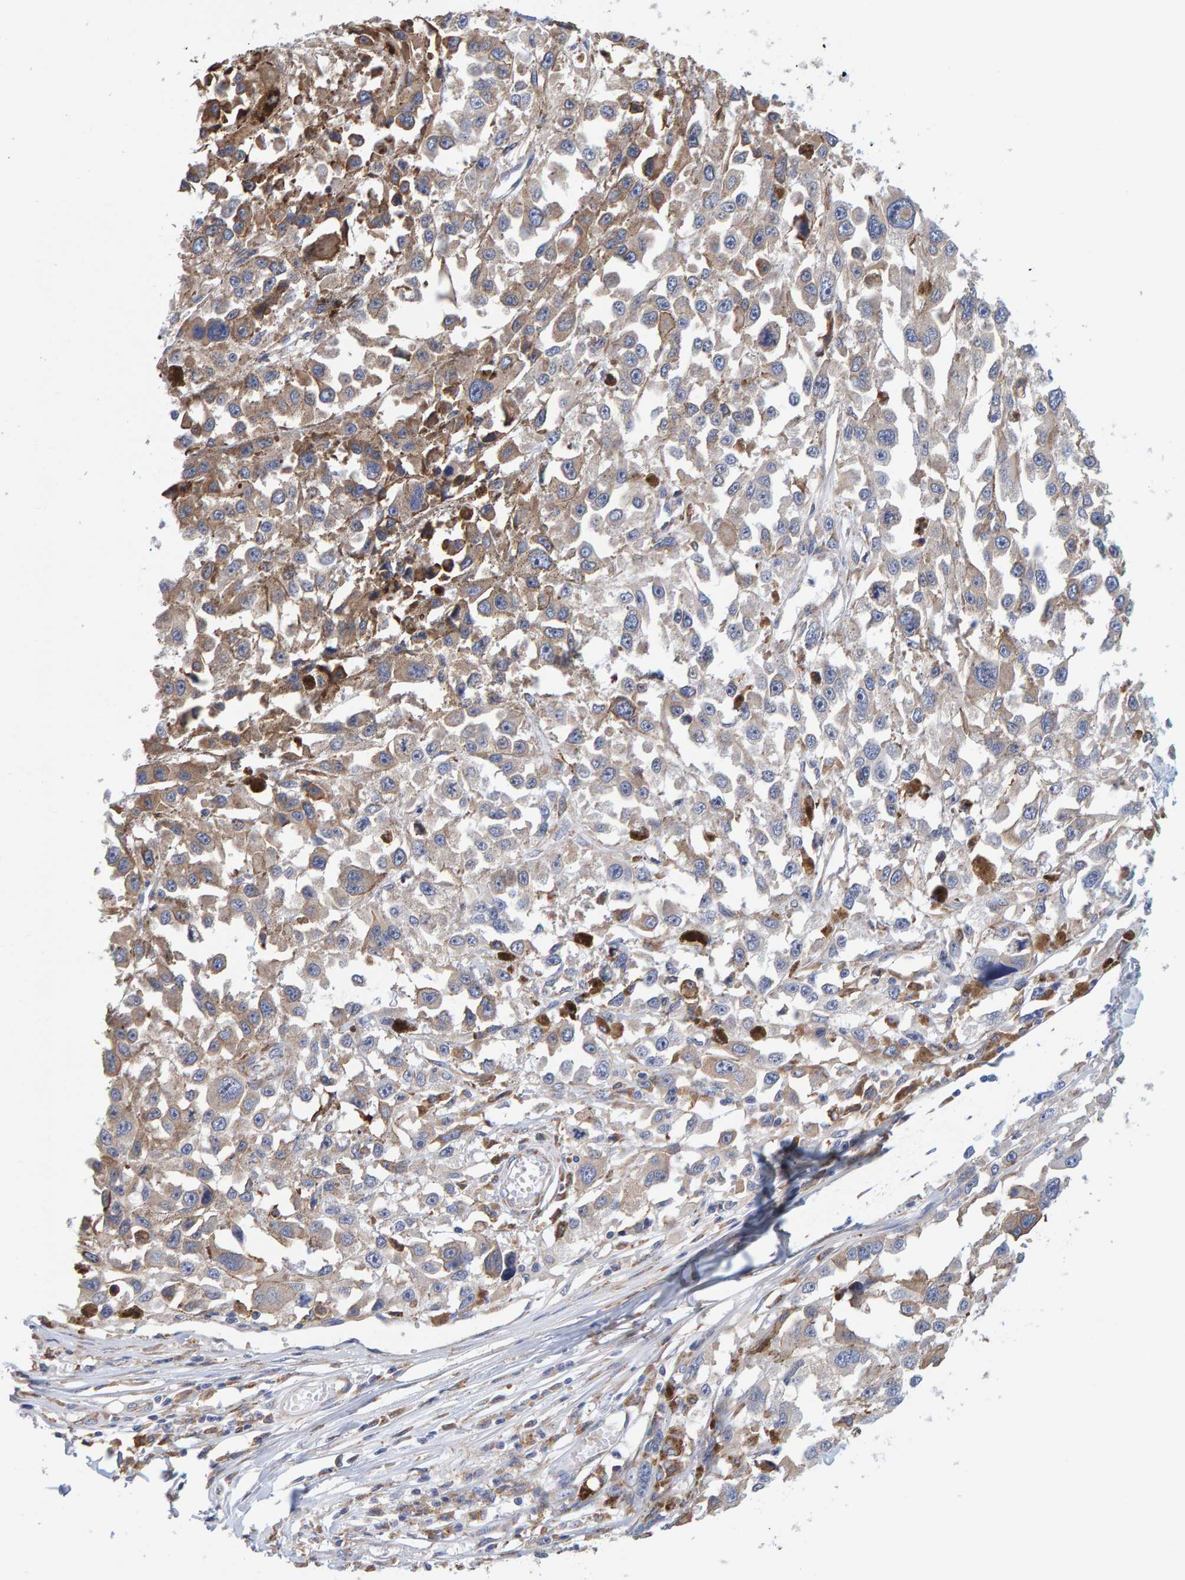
{"staining": {"intensity": "weak", "quantity": "25%-75%", "location": "cytoplasmic/membranous"}, "tissue": "melanoma", "cell_type": "Tumor cells", "image_type": "cancer", "snomed": [{"axis": "morphology", "description": "Malignant melanoma, Metastatic site"}, {"axis": "topography", "description": "Lymph node"}], "caption": "Immunohistochemical staining of melanoma demonstrates low levels of weak cytoplasmic/membranous positivity in about 25%-75% of tumor cells. (DAB IHC with brightfield microscopy, high magnification).", "gene": "SGPL1", "patient": {"sex": "male", "age": 59}}